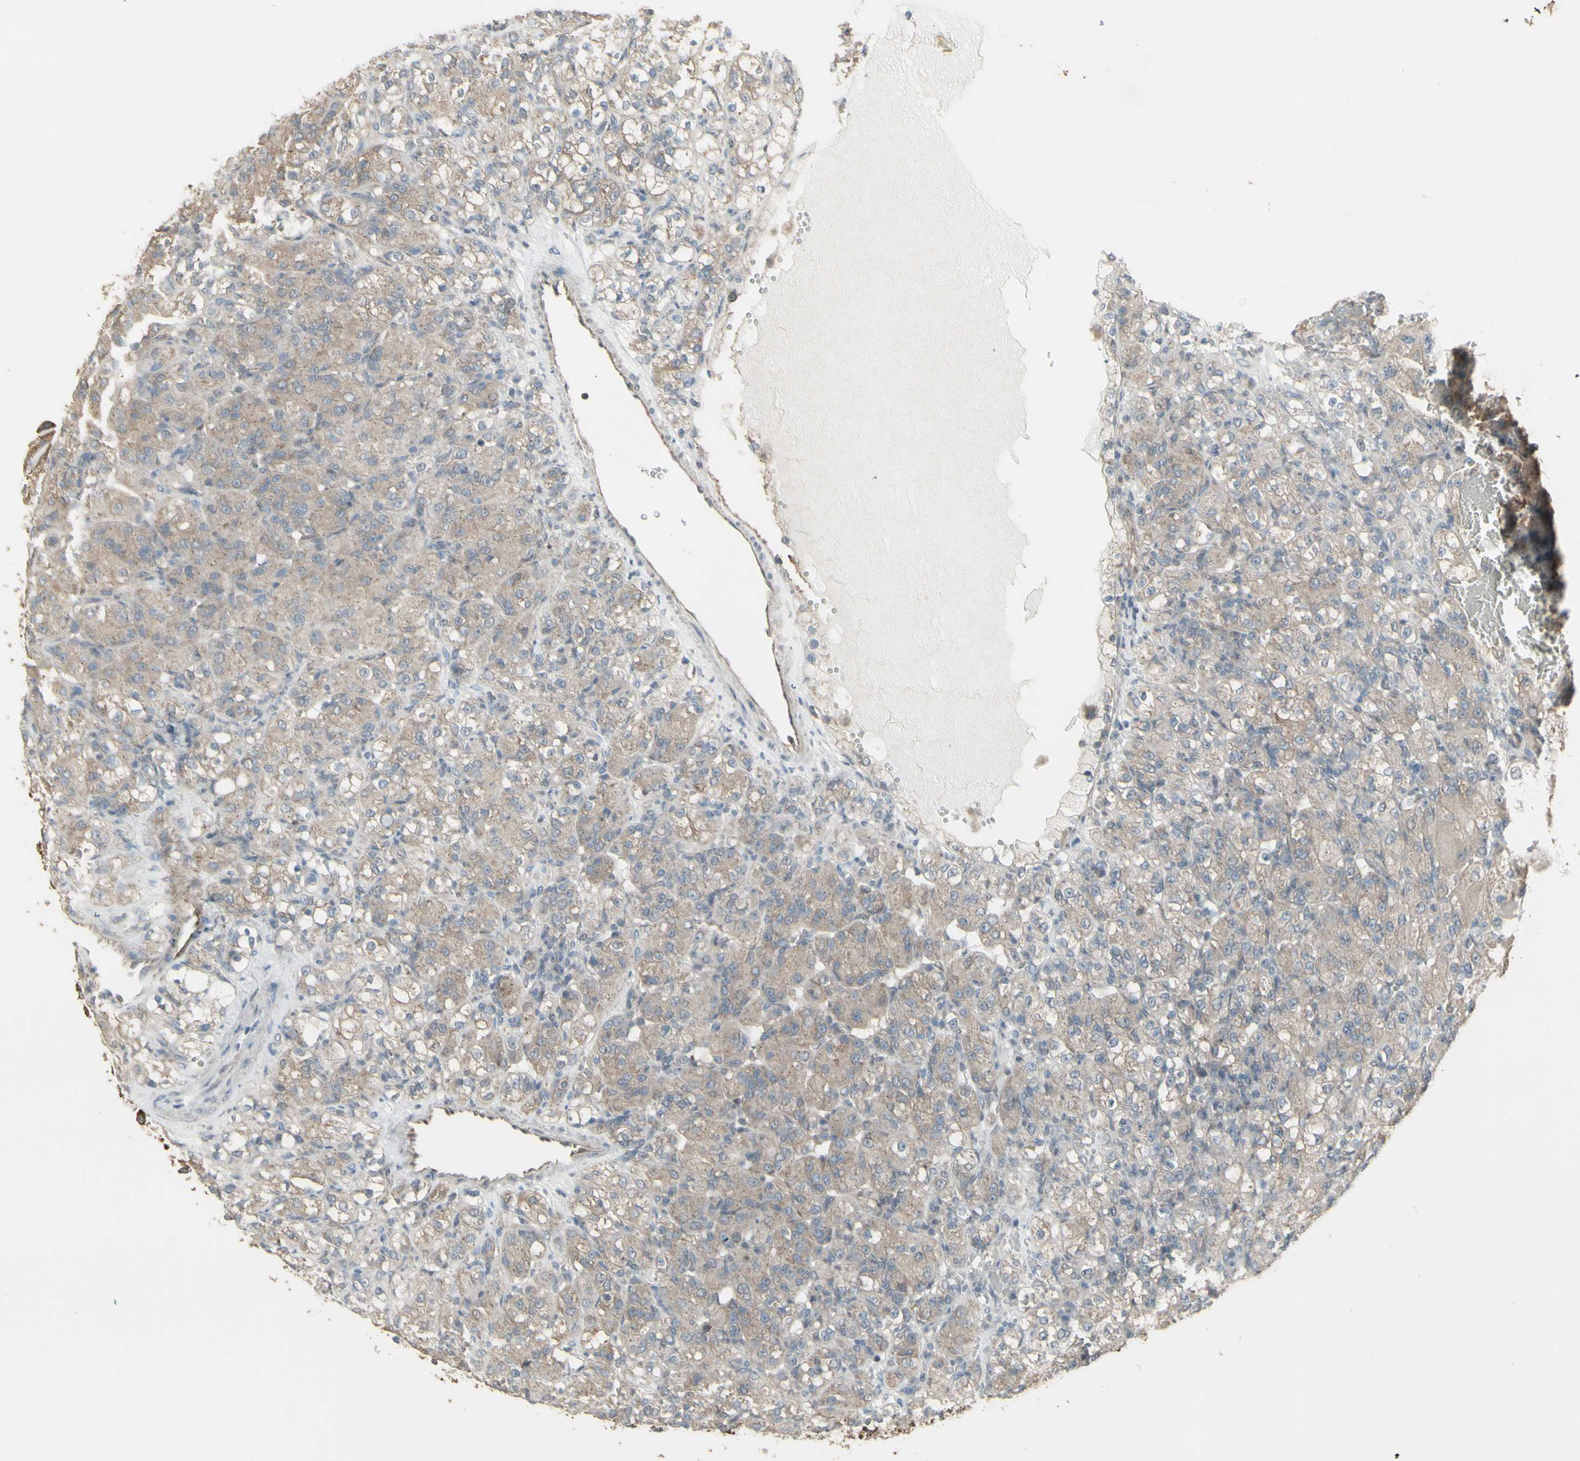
{"staining": {"intensity": "weak", "quantity": ">75%", "location": "cytoplasmic/membranous"}, "tissue": "renal cancer", "cell_type": "Tumor cells", "image_type": "cancer", "snomed": [{"axis": "morphology", "description": "Adenocarcinoma, NOS"}, {"axis": "topography", "description": "Kidney"}], "caption": "Protein staining reveals weak cytoplasmic/membranous positivity in about >75% of tumor cells in adenocarcinoma (renal).", "gene": "FXYD3", "patient": {"sex": "male", "age": 61}}